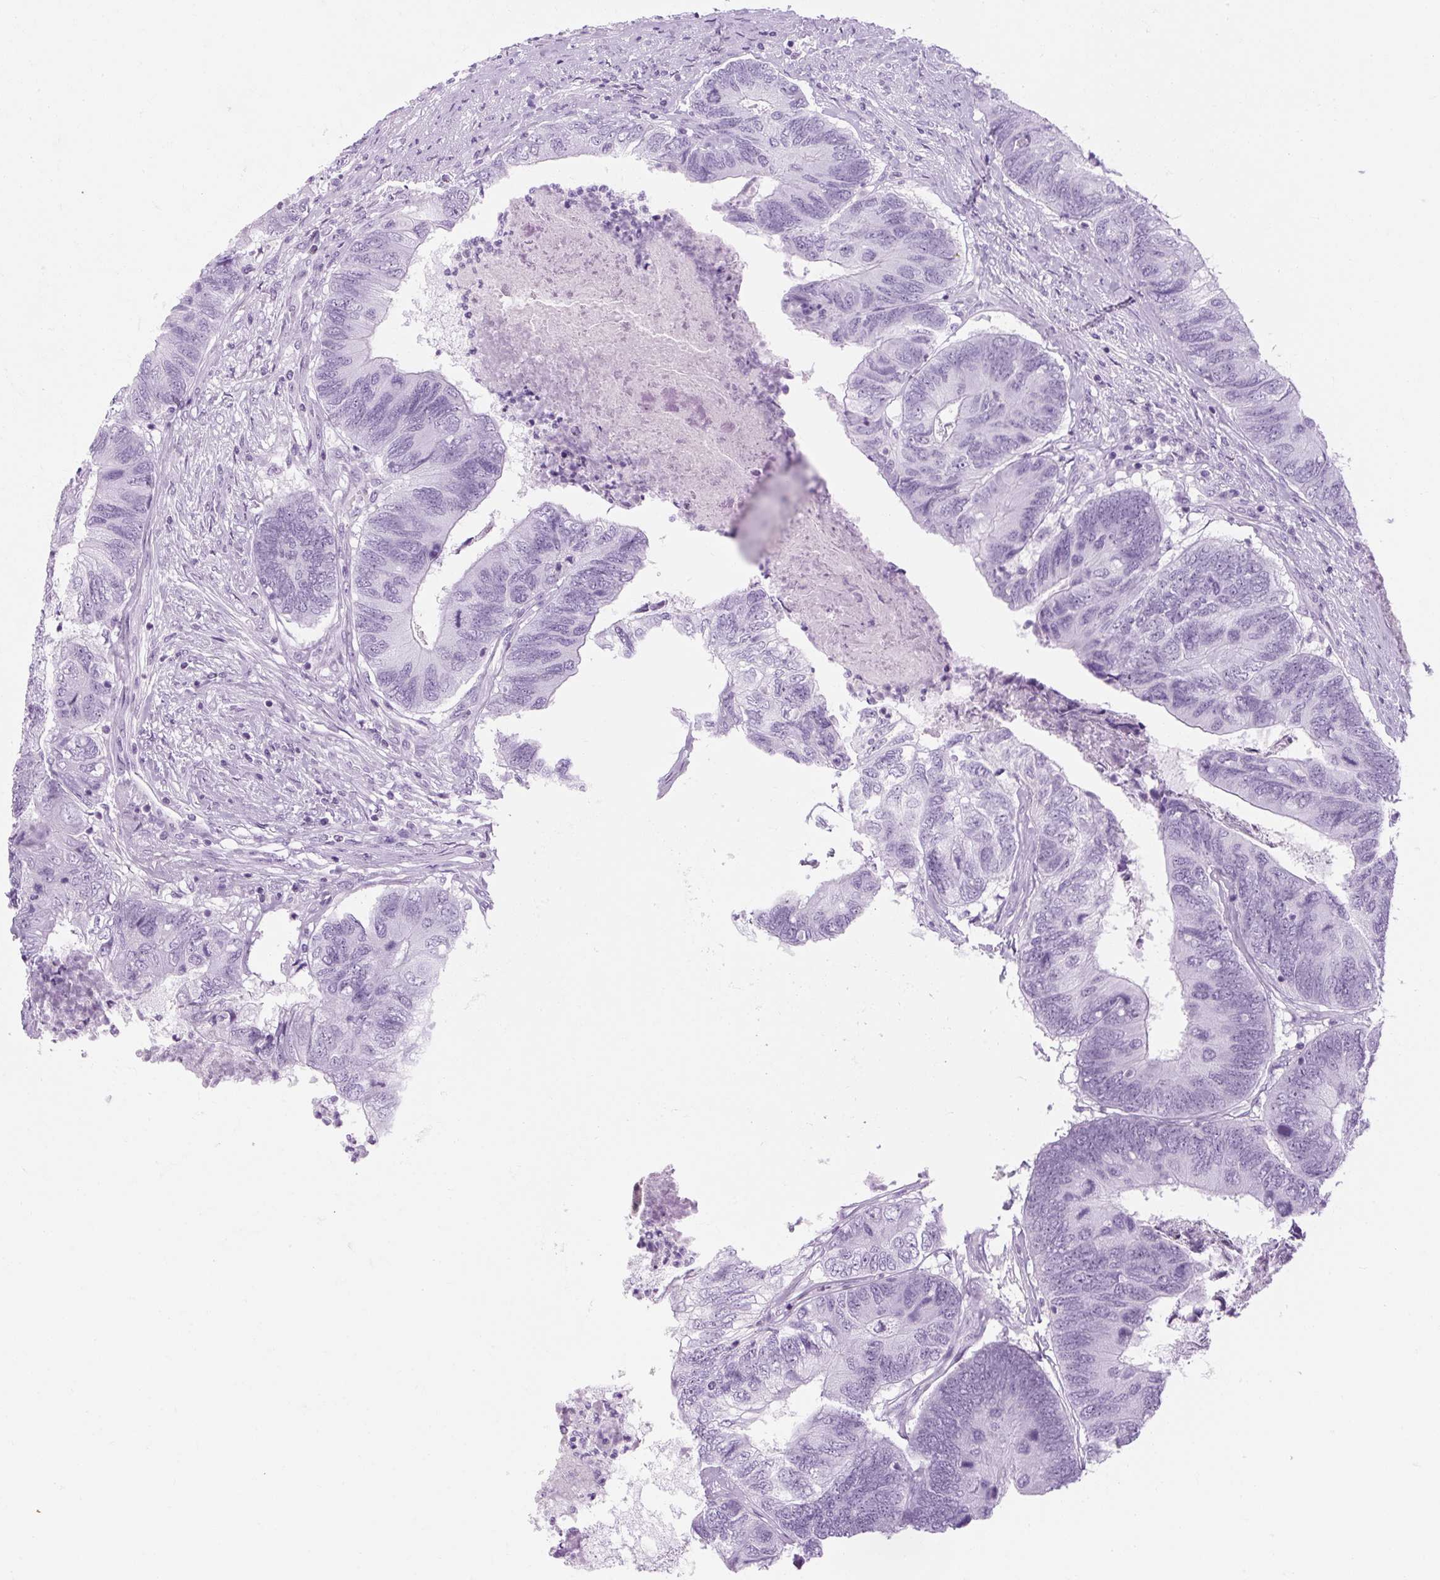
{"staining": {"intensity": "negative", "quantity": "none", "location": "none"}, "tissue": "colorectal cancer", "cell_type": "Tumor cells", "image_type": "cancer", "snomed": [{"axis": "morphology", "description": "Adenocarcinoma, NOS"}, {"axis": "topography", "description": "Colon"}], "caption": "Colorectal cancer (adenocarcinoma) stained for a protein using IHC shows no staining tumor cells.", "gene": "TIGD2", "patient": {"sex": "female", "age": 67}}